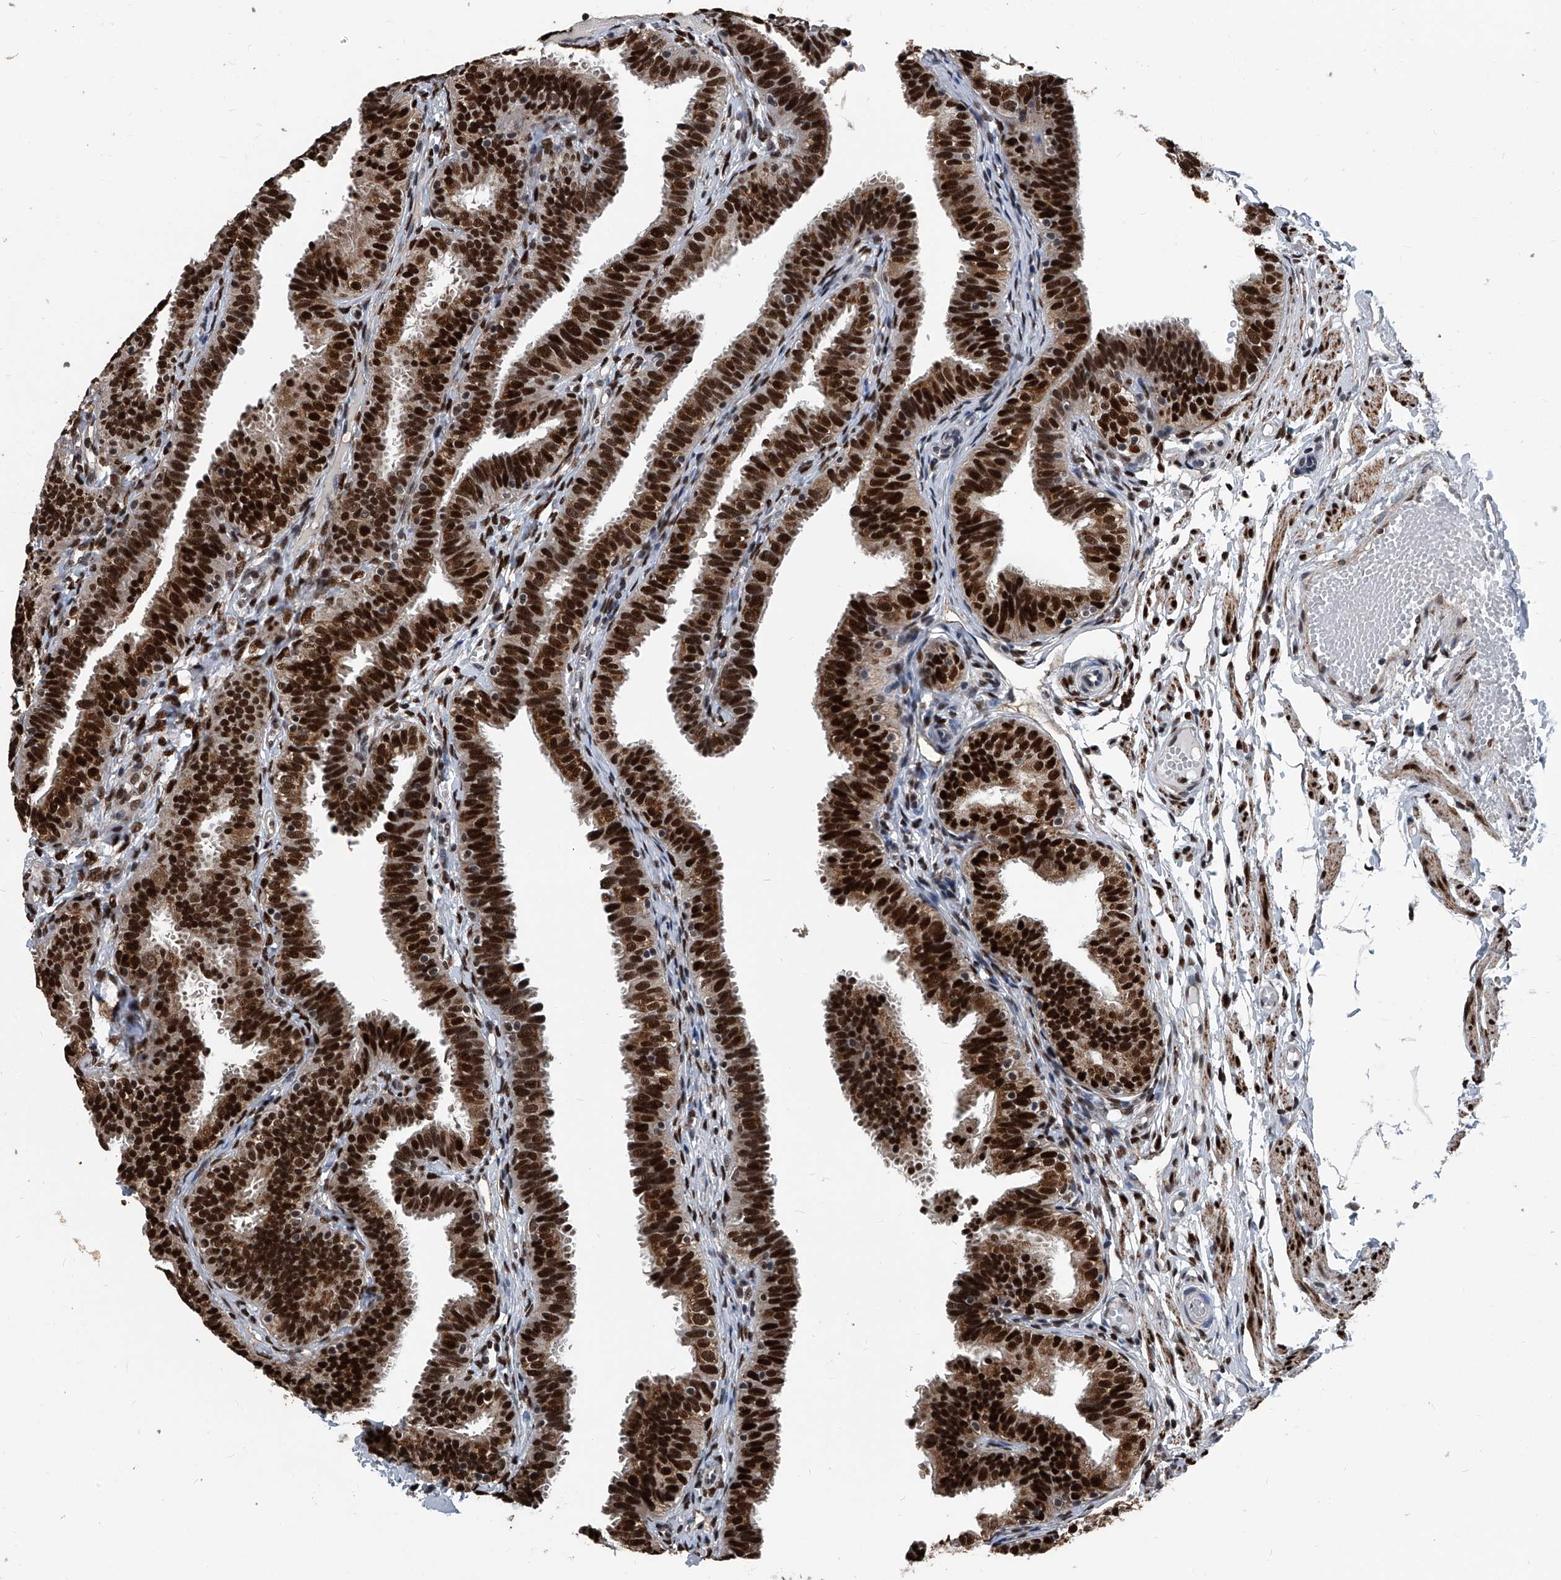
{"staining": {"intensity": "strong", "quantity": ">75%", "location": "nuclear"}, "tissue": "fallopian tube", "cell_type": "Glandular cells", "image_type": "normal", "snomed": [{"axis": "morphology", "description": "Normal tissue, NOS"}, {"axis": "topography", "description": "Fallopian tube"}], "caption": "This image demonstrates benign fallopian tube stained with IHC to label a protein in brown. The nuclear of glandular cells show strong positivity for the protein. Nuclei are counter-stained blue.", "gene": "FKBP5", "patient": {"sex": "female", "age": 35}}